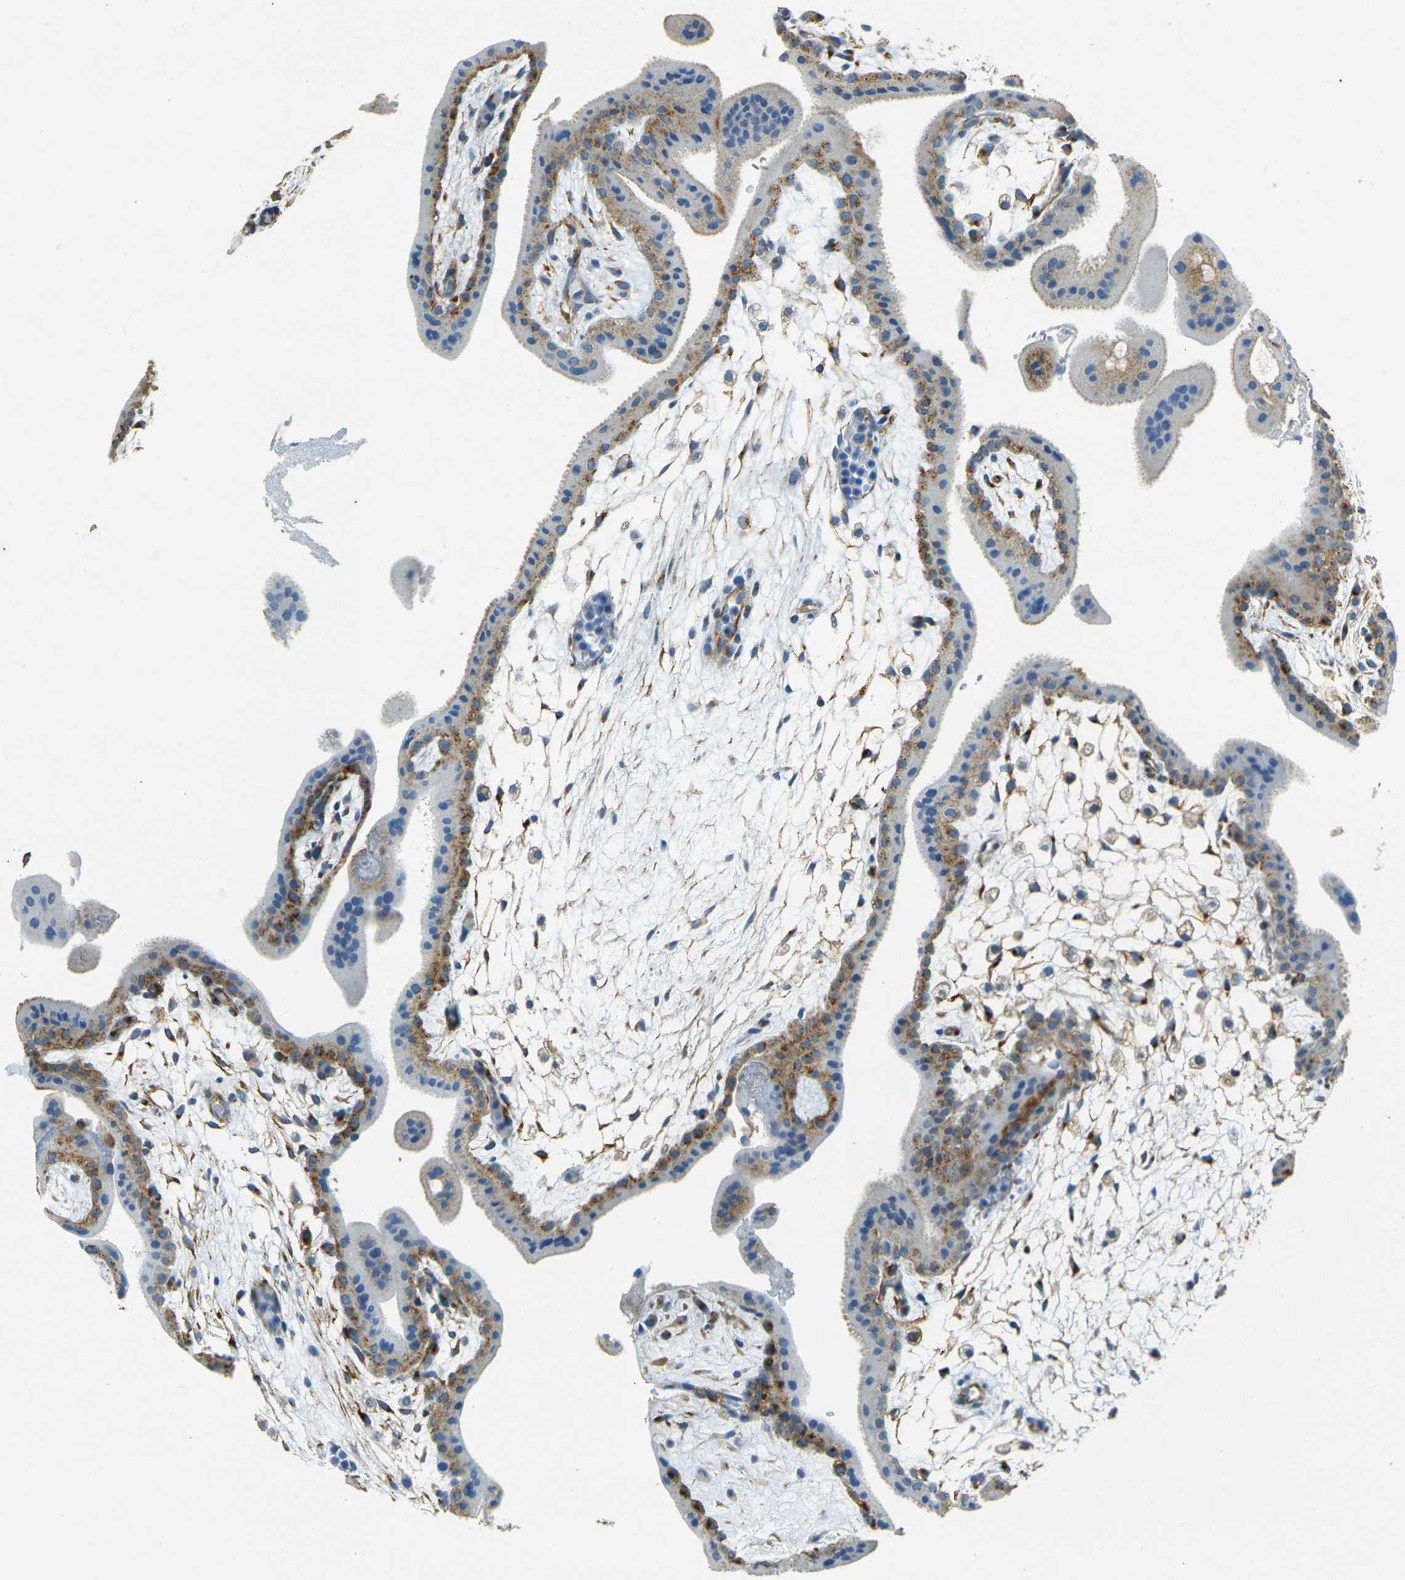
{"staining": {"intensity": "negative", "quantity": "none", "location": "none"}, "tissue": "placenta", "cell_type": "Decidual cells", "image_type": "normal", "snomed": [{"axis": "morphology", "description": "Normal tissue, NOS"}, {"axis": "topography", "description": "Placenta"}], "caption": "DAB (3,3'-diaminobenzidine) immunohistochemical staining of normal human placenta reveals no significant staining in decidual cells.", "gene": "SORT1", "patient": {"sex": "female", "age": 35}}